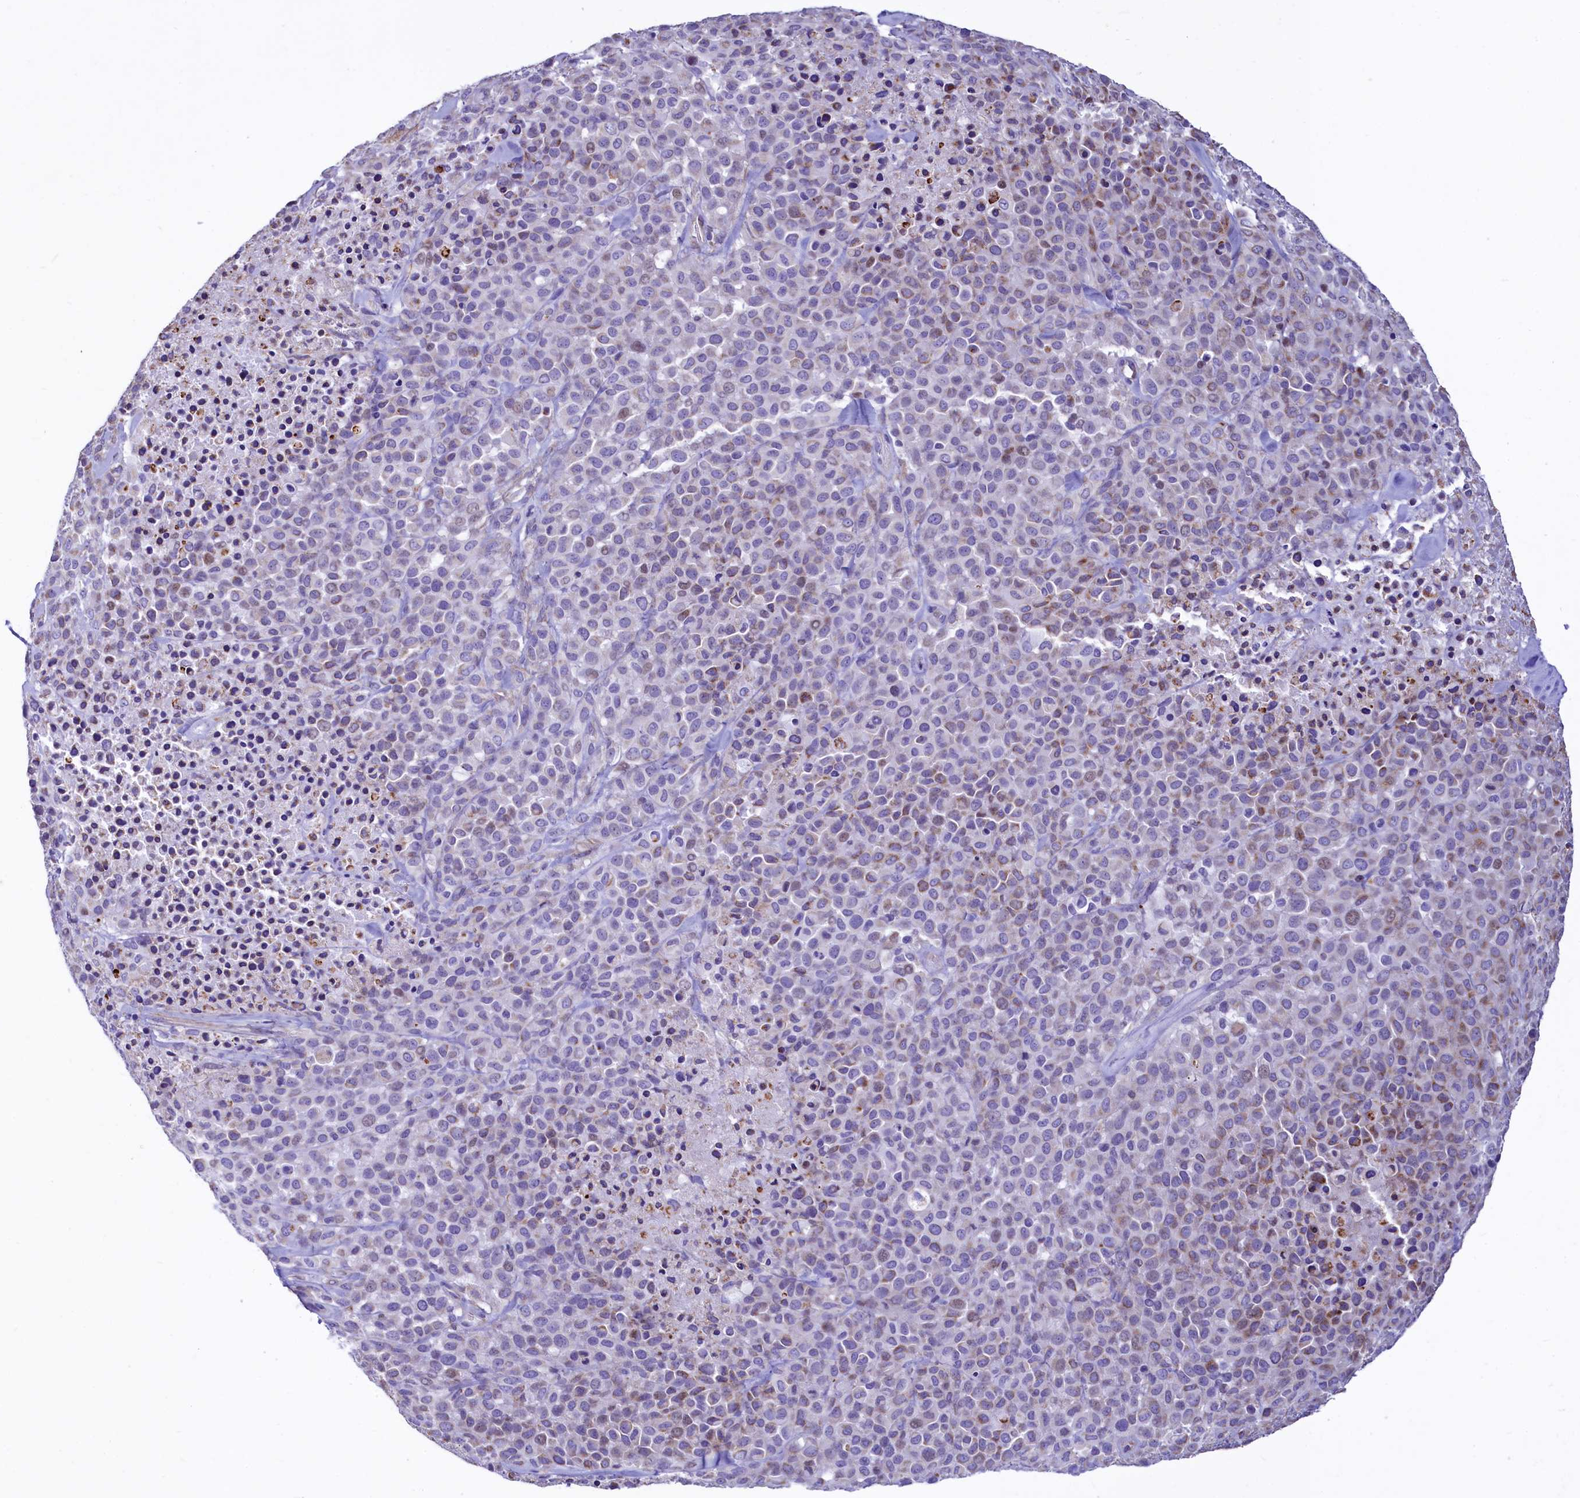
{"staining": {"intensity": "weak", "quantity": "<25%", "location": "cytoplasmic/membranous,nuclear"}, "tissue": "melanoma", "cell_type": "Tumor cells", "image_type": "cancer", "snomed": [{"axis": "morphology", "description": "Malignant melanoma, Metastatic site"}, {"axis": "topography", "description": "Skin"}], "caption": "This is a image of IHC staining of malignant melanoma (metastatic site), which shows no staining in tumor cells.", "gene": "VWCE", "patient": {"sex": "female", "age": 81}}